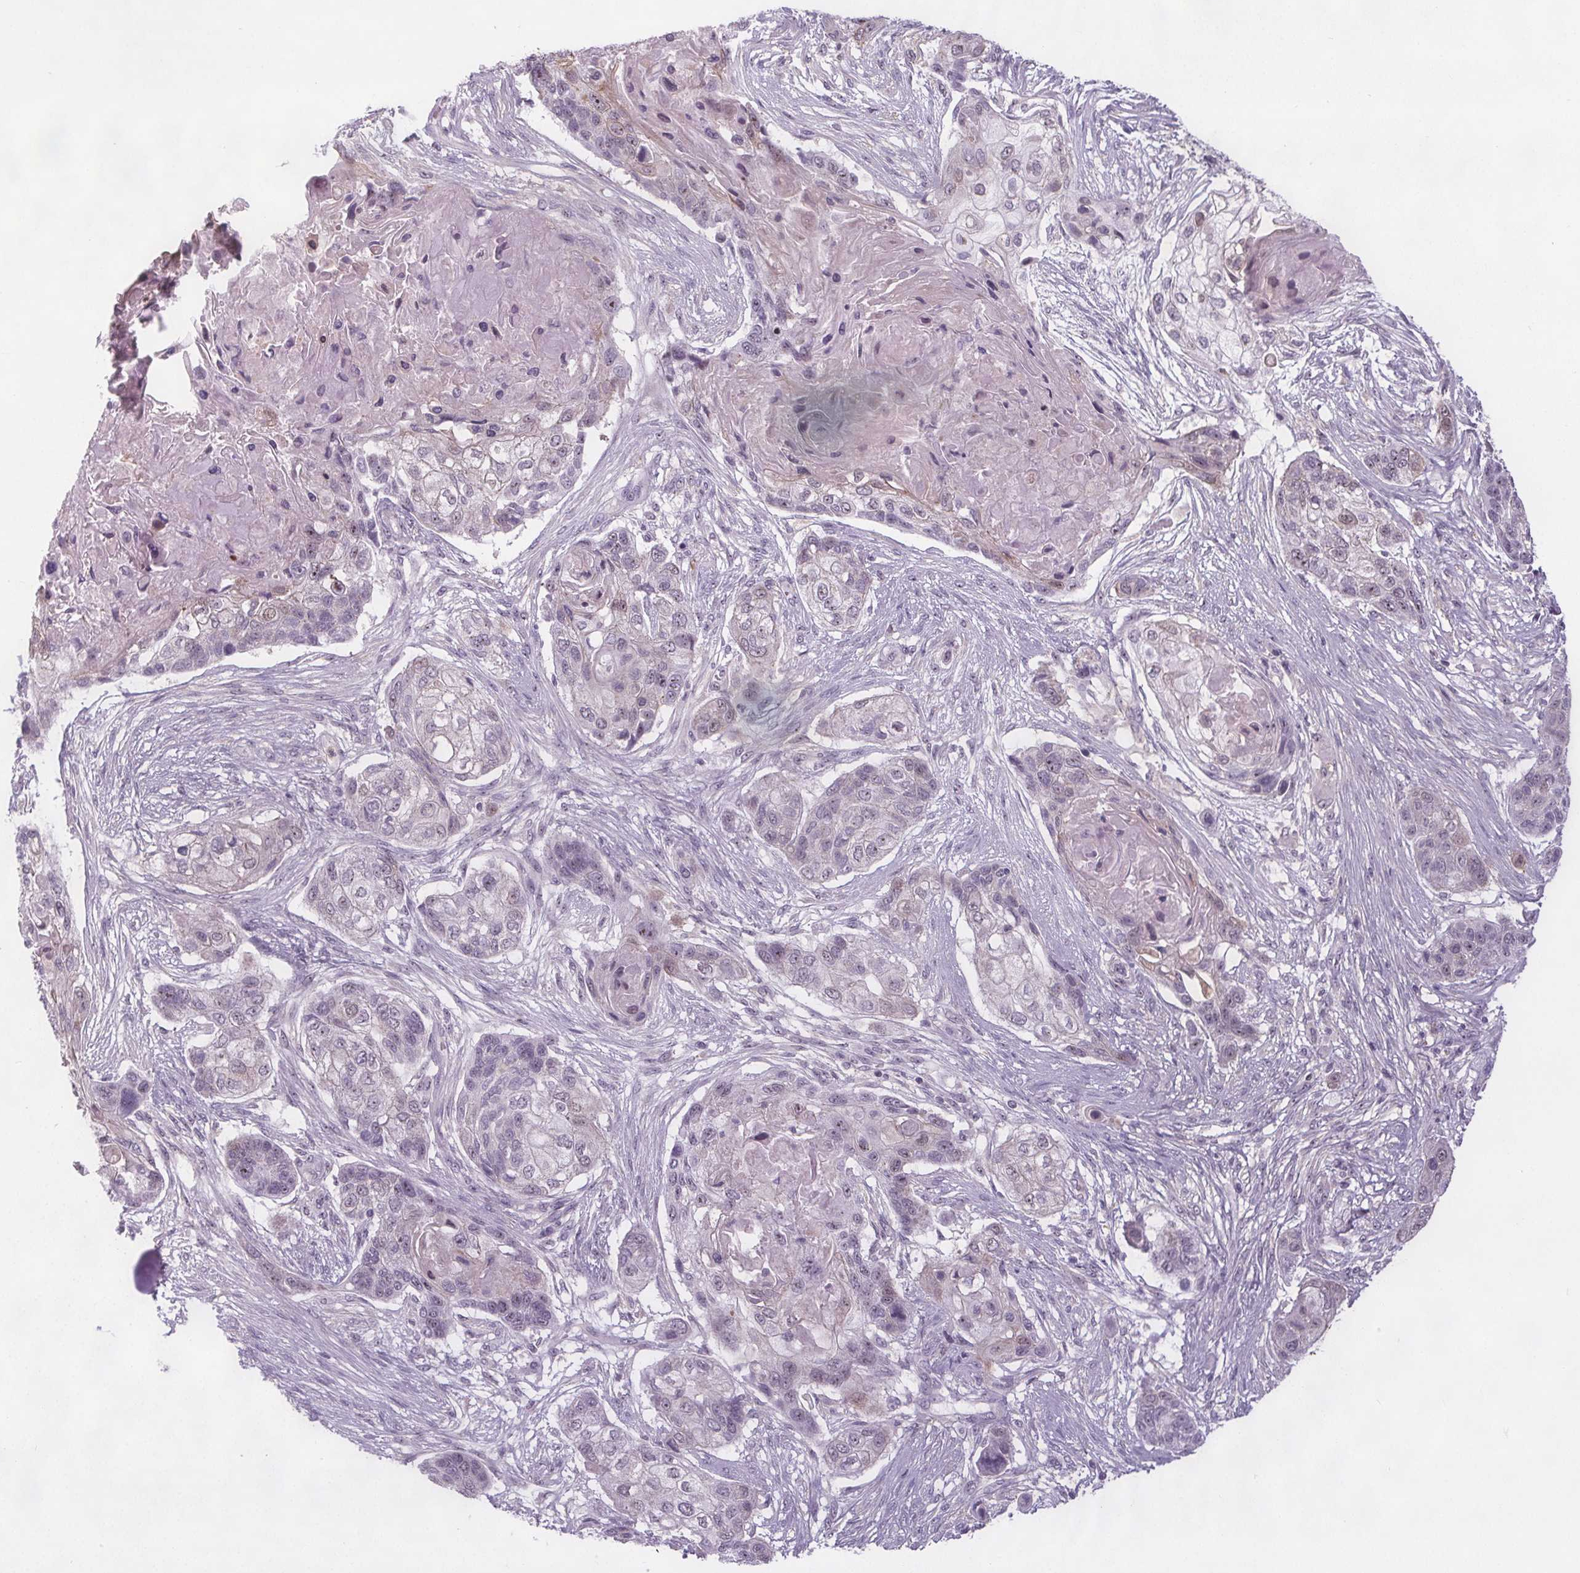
{"staining": {"intensity": "weak", "quantity": "<25%", "location": "nuclear"}, "tissue": "lung cancer", "cell_type": "Tumor cells", "image_type": "cancer", "snomed": [{"axis": "morphology", "description": "Squamous cell carcinoma, NOS"}, {"axis": "topography", "description": "Lung"}], "caption": "Immunohistochemistry image of lung squamous cell carcinoma stained for a protein (brown), which displays no staining in tumor cells.", "gene": "NOLC1", "patient": {"sex": "male", "age": 69}}